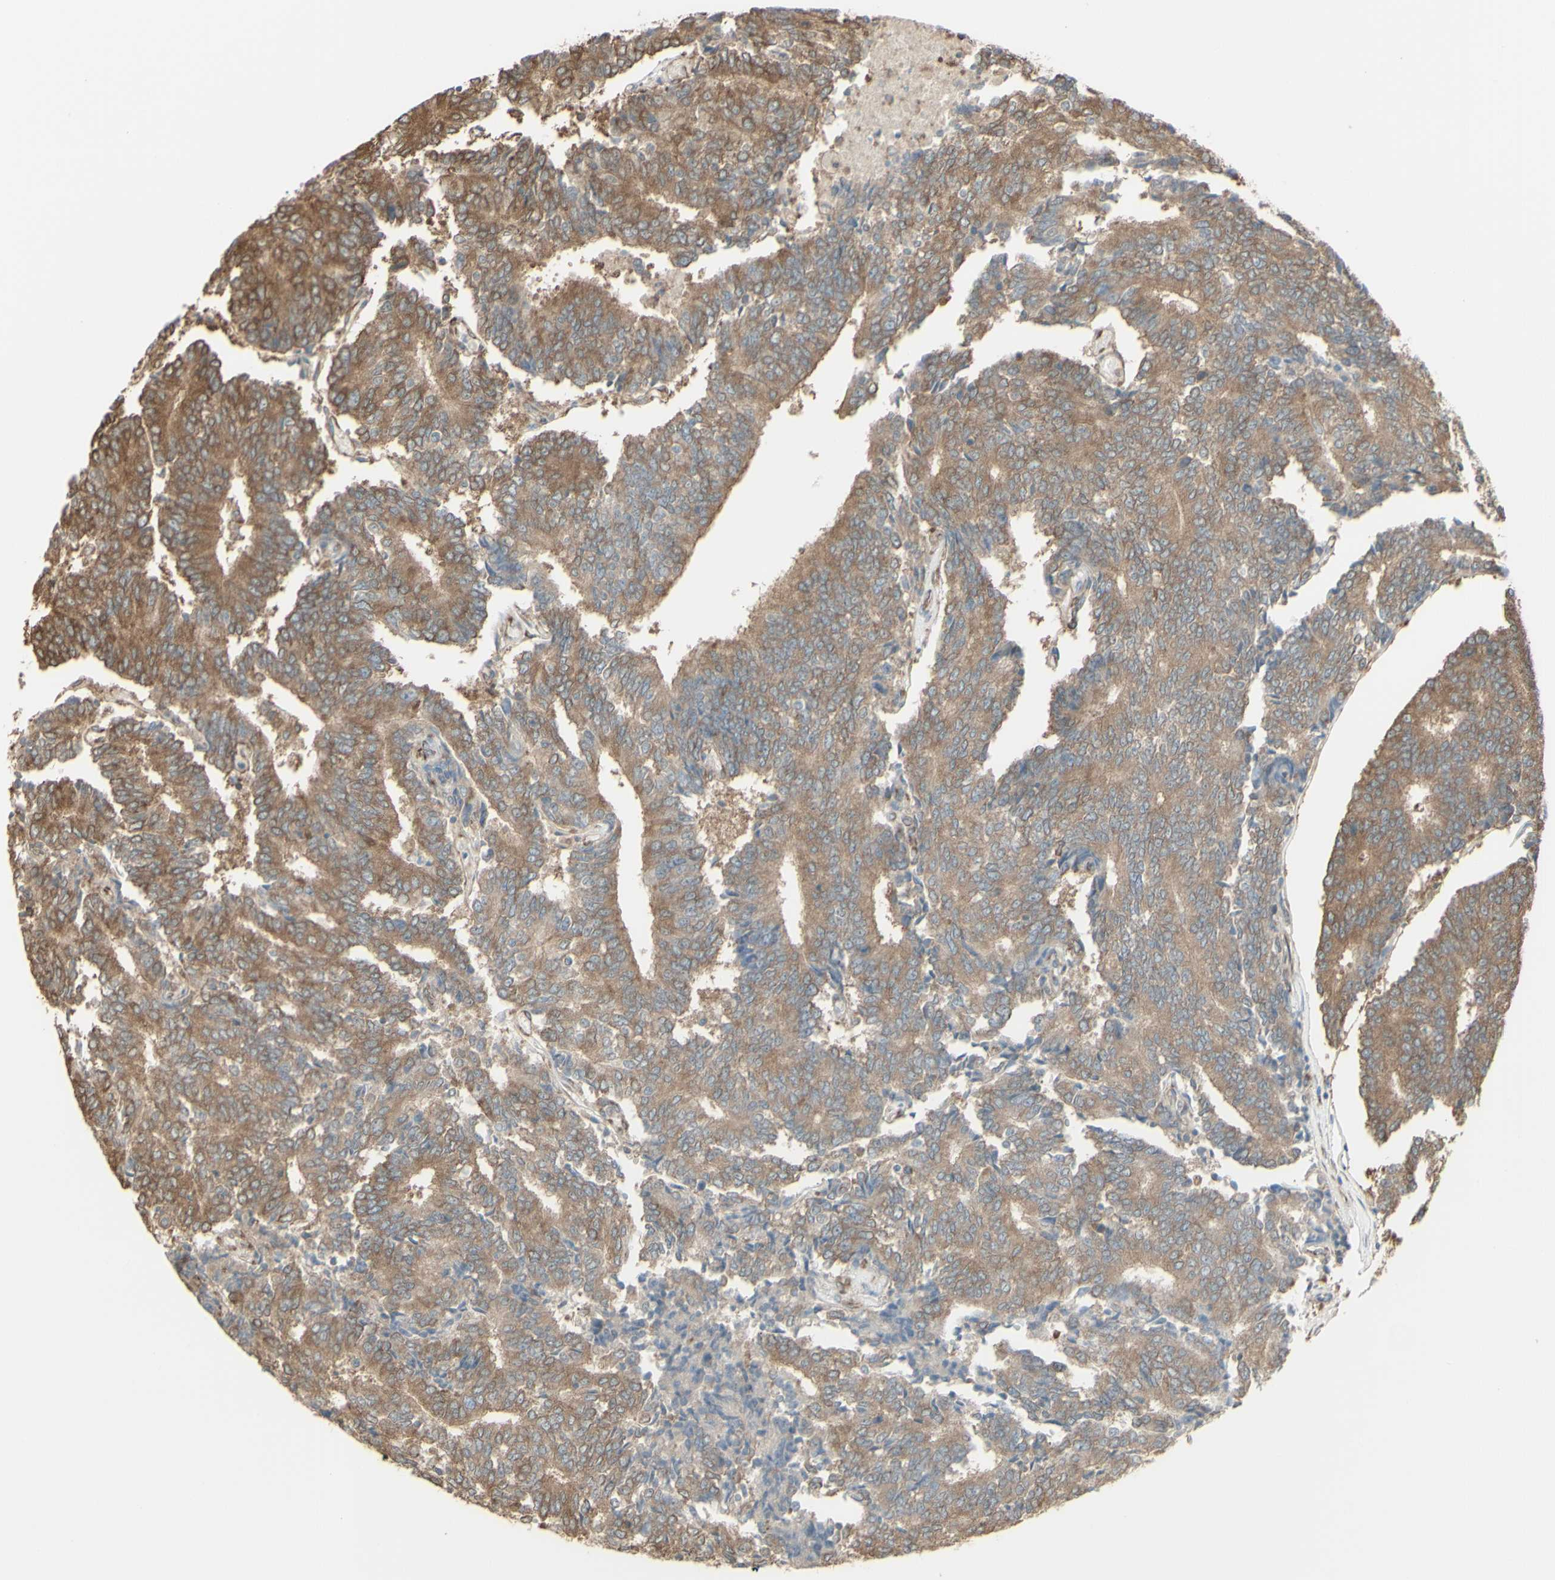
{"staining": {"intensity": "moderate", "quantity": ">75%", "location": "cytoplasmic/membranous"}, "tissue": "prostate cancer", "cell_type": "Tumor cells", "image_type": "cancer", "snomed": [{"axis": "morphology", "description": "Normal tissue, NOS"}, {"axis": "morphology", "description": "Adenocarcinoma, High grade"}, {"axis": "topography", "description": "Prostate"}, {"axis": "topography", "description": "Seminal veicle"}], "caption": "Immunohistochemical staining of human prostate cancer (high-grade adenocarcinoma) demonstrates medium levels of moderate cytoplasmic/membranous positivity in approximately >75% of tumor cells. (Stains: DAB (3,3'-diaminobenzidine) in brown, nuclei in blue, Microscopy: brightfield microscopy at high magnification).", "gene": "EEF1B2", "patient": {"sex": "male", "age": 55}}